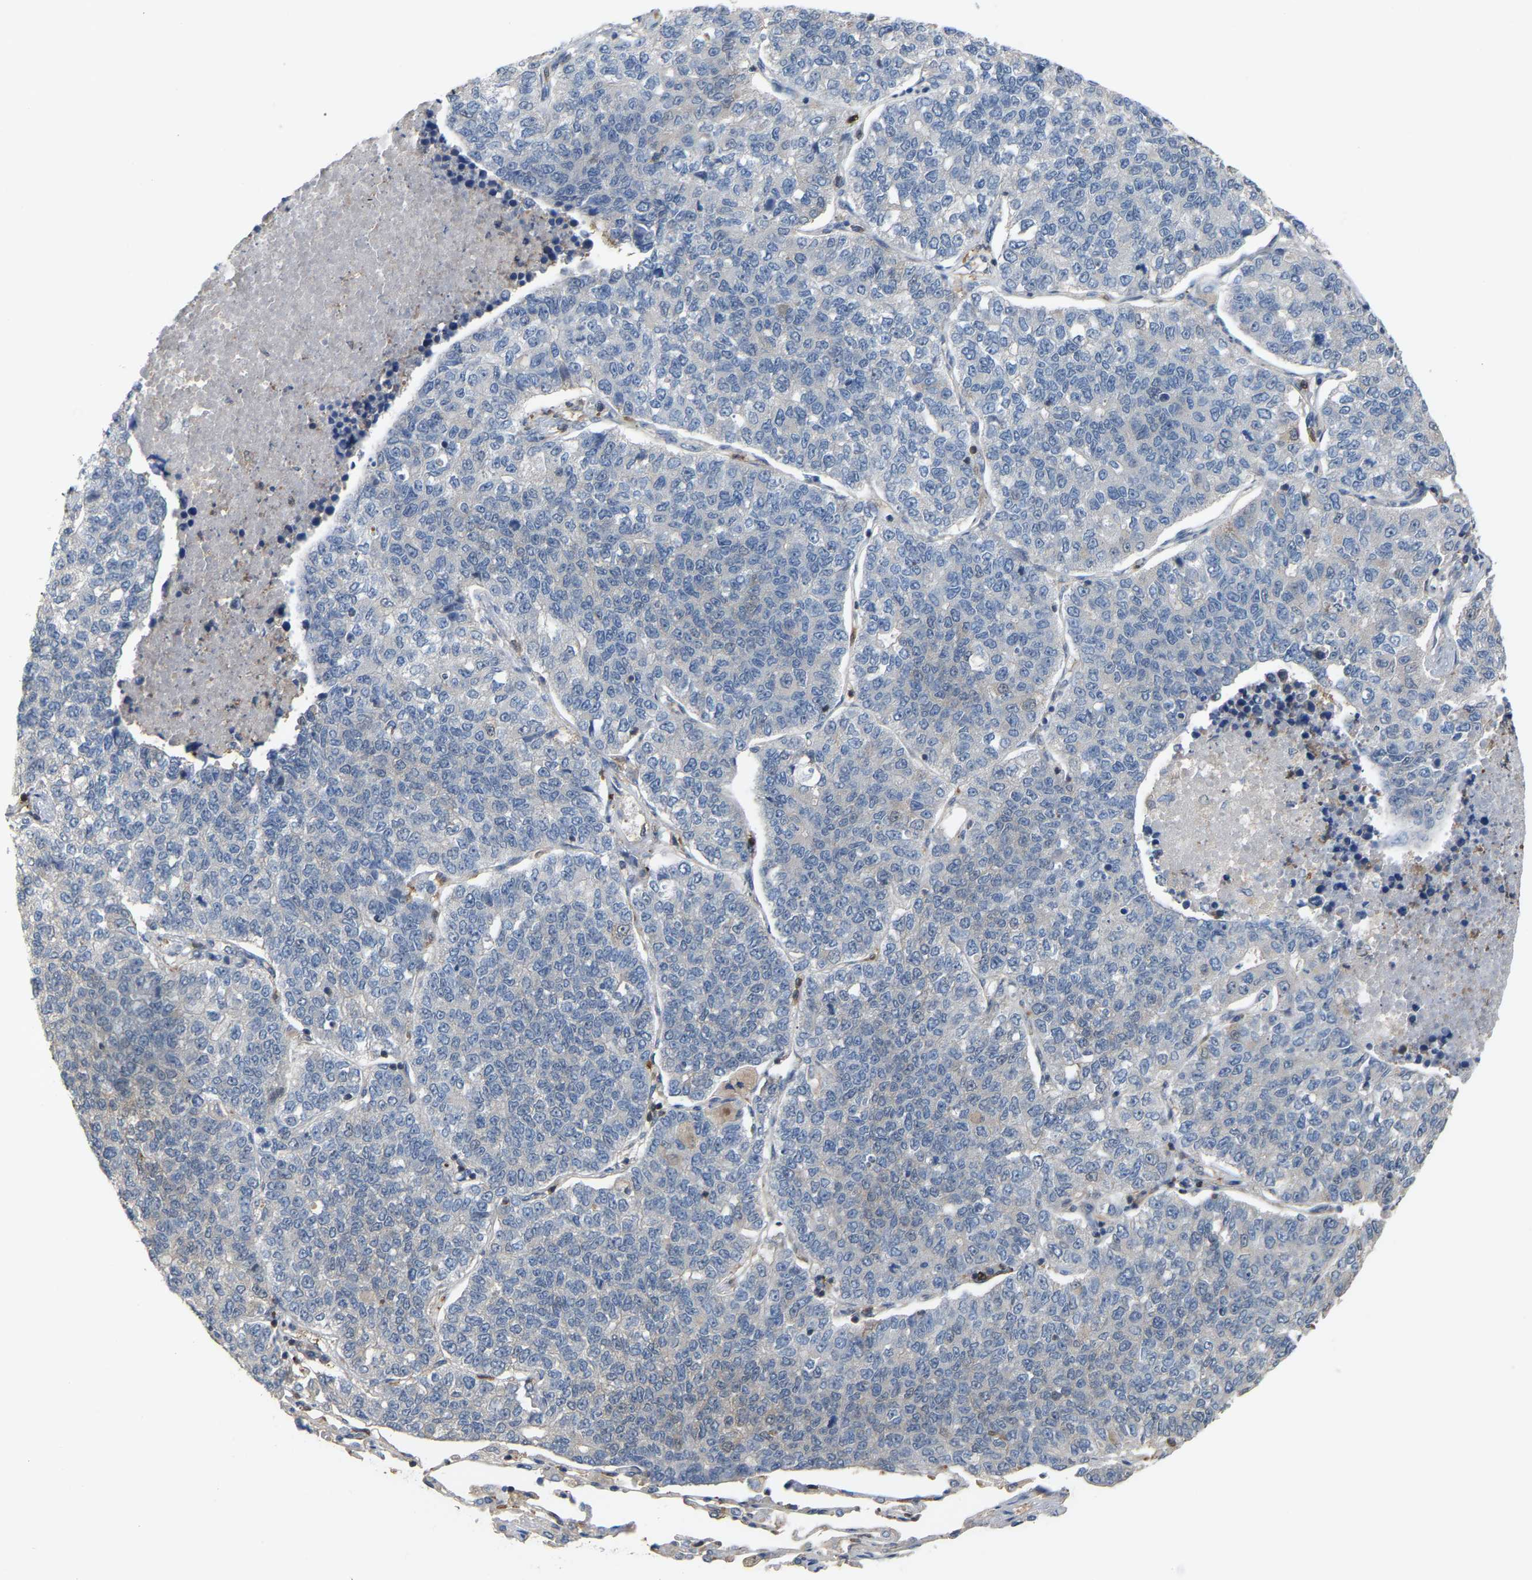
{"staining": {"intensity": "negative", "quantity": "none", "location": "none"}, "tissue": "lung cancer", "cell_type": "Tumor cells", "image_type": "cancer", "snomed": [{"axis": "morphology", "description": "Adenocarcinoma, NOS"}, {"axis": "topography", "description": "Lung"}], "caption": "Immunohistochemistry of human lung cancer exhibits no staining in tumor cells. (DAB immunohistochemistry (IHC) visualized using brightfield microscopy, high magnification).", "gene": "MTPN", "patient": {"sex": "male", "age": 49}}